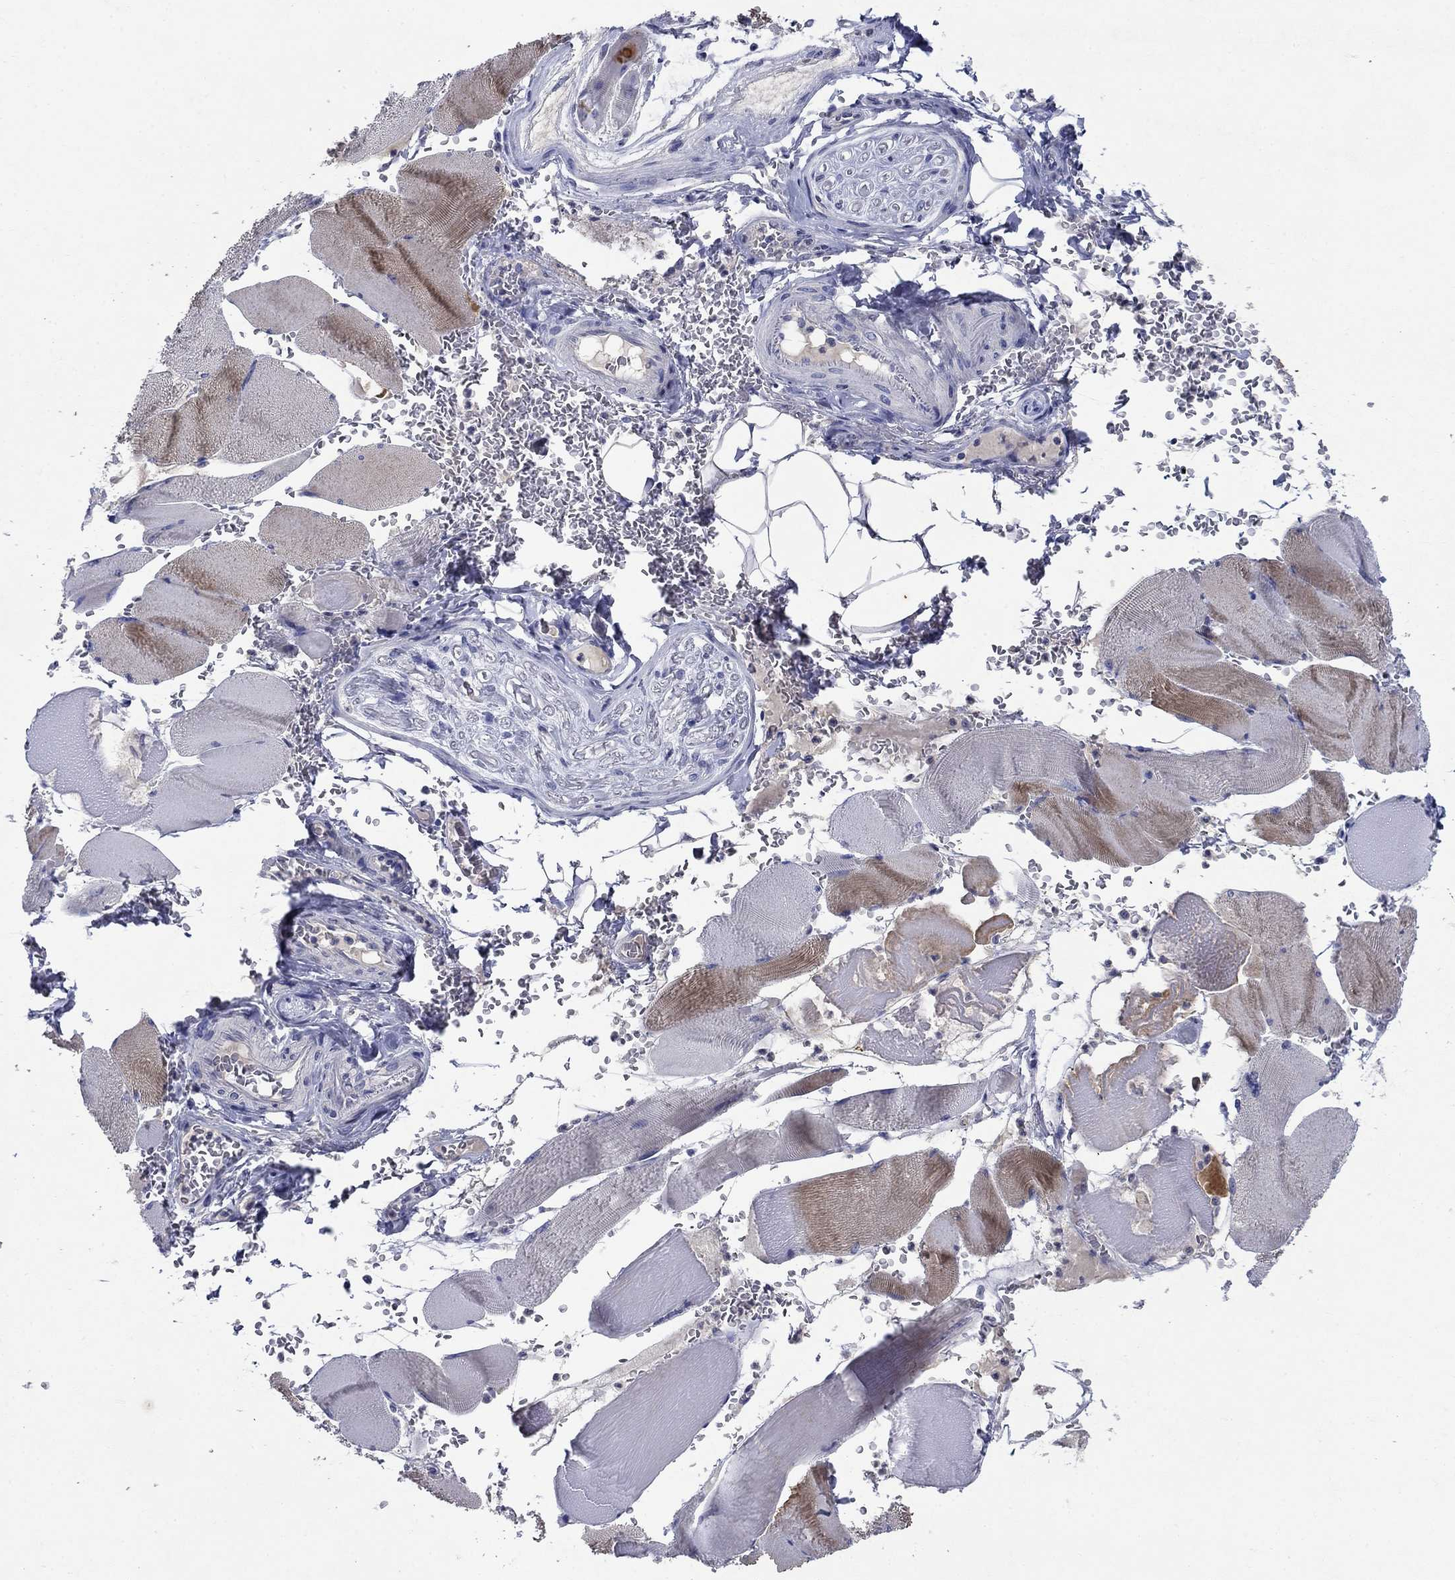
{"staining": {"intensity": "moderate", "quantity": "<25%", "location": "cytoplasmic/membranous"}, "tissue": "skeletal muscle", "cell_type": "Myocytes", "image_type": "normal", "snomed": [{"axis": "morphology", "description": "Normal tissue, NOS"}, {"axis": "topography", "description": "Skeletal muscle"}], "caption": "DAB immunohistochemical staining of normal human skeletal muscle reveals moderate cytoplasmic/membranous protein expression in approximately <25% of myocytes. Using DAB (brown) and hematoxylin (blue) stains, captured at high magnification using brightfield microscopy.", "gene": "SULT2B1", "patient": {"sex": "male", "age": 56}}